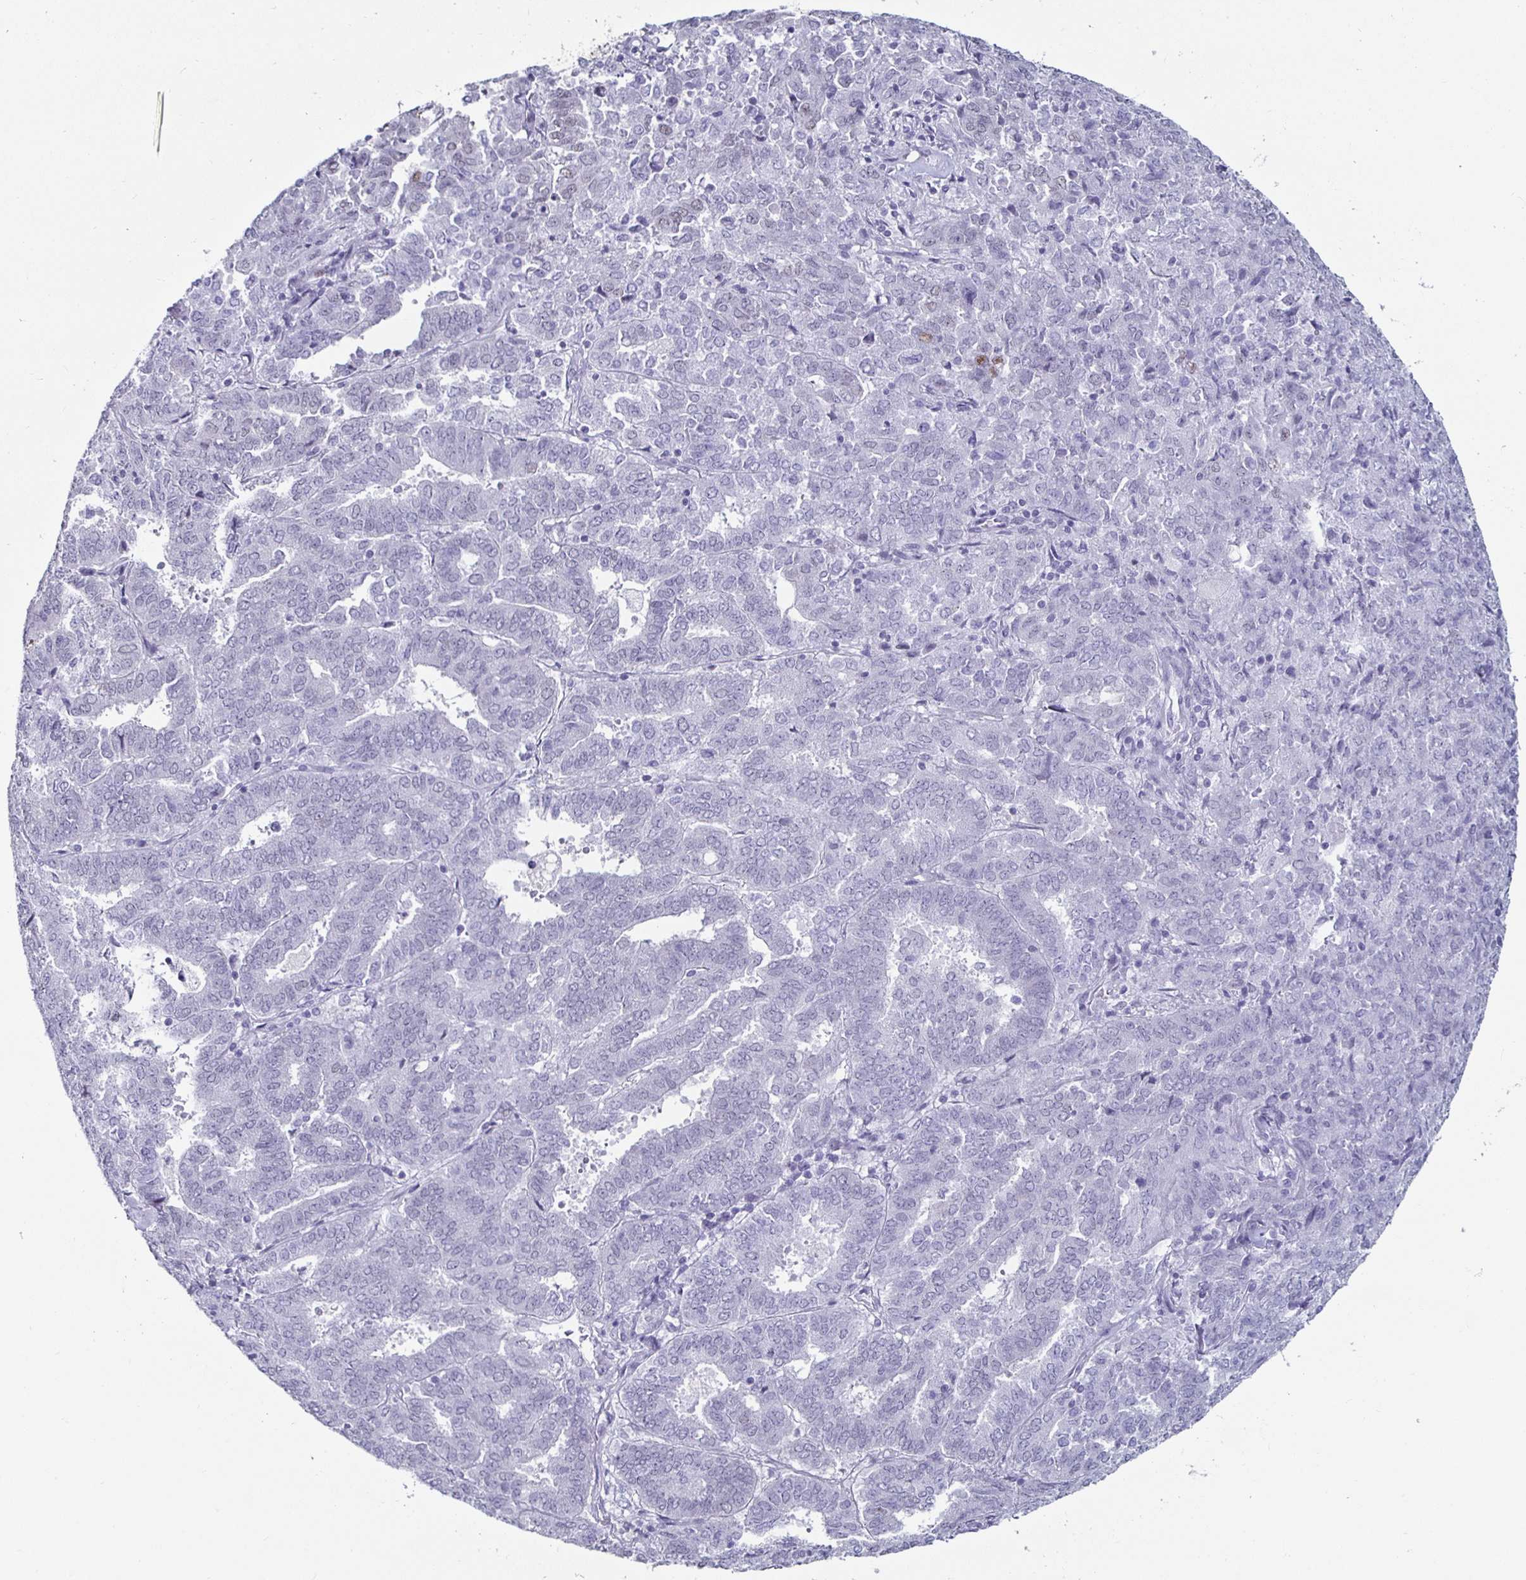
{"staining": {"intensity": "negative", "quantity": "none", "location": "none"}, "tissue": "endometrial cancer", "cell_type": "Tumor cells", "image_type": "cancer", "snomed": [{"axis": "morphology", "description": "Adenocarcinoma, NOS"}, {"axis": "topography", "description": "Endometrium"}], "caption": "Endometrial cancer stained for a protein using immunohistochemistry (IHC) displays no staining tumor cells.", "gene": "DDX39B", "patient": {"sex": "female", "age": 72}}